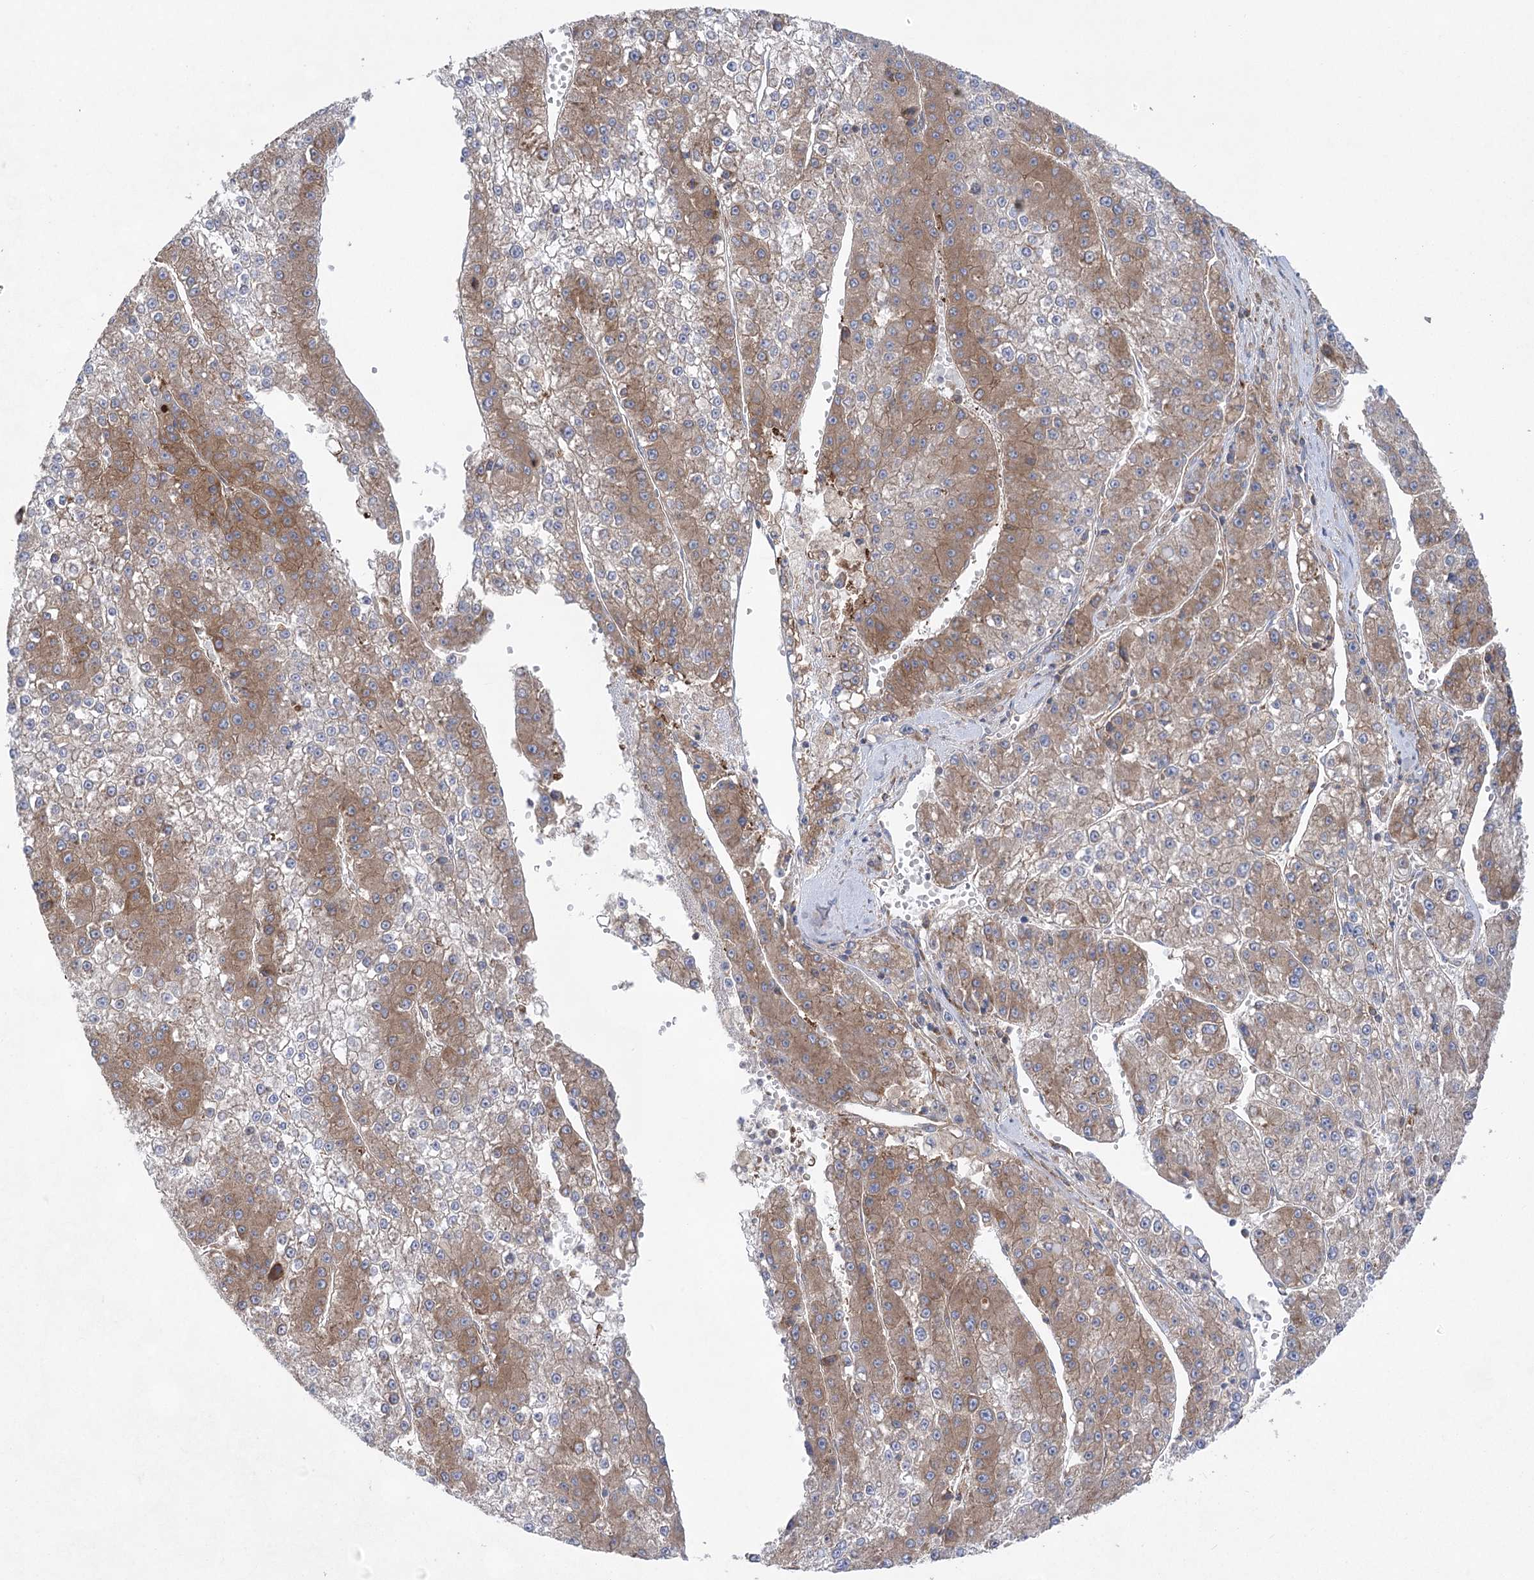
{"staining": {"intensity": "moderate", "quantity": "25%-75%", "location": "cytoplasmic/membranous"}, "tissue": "liver cancer", "cell_type": "Tumor cells", "image_type": "cancer", "snomed": [{"axis": "morphology", "description": "Carcinoma, Hepatocellular, NOS"}, {"axis": "topography", "description": "Liver"}], "caption": "IHC of hepatocellular carcinoma (liver) reveals medium levels of moderate cytoplasmic/membranous staining in about 25%-75% of tumor cells.", "gene": "EIF3A", "patient": {"sex": "female", "age": 73}}